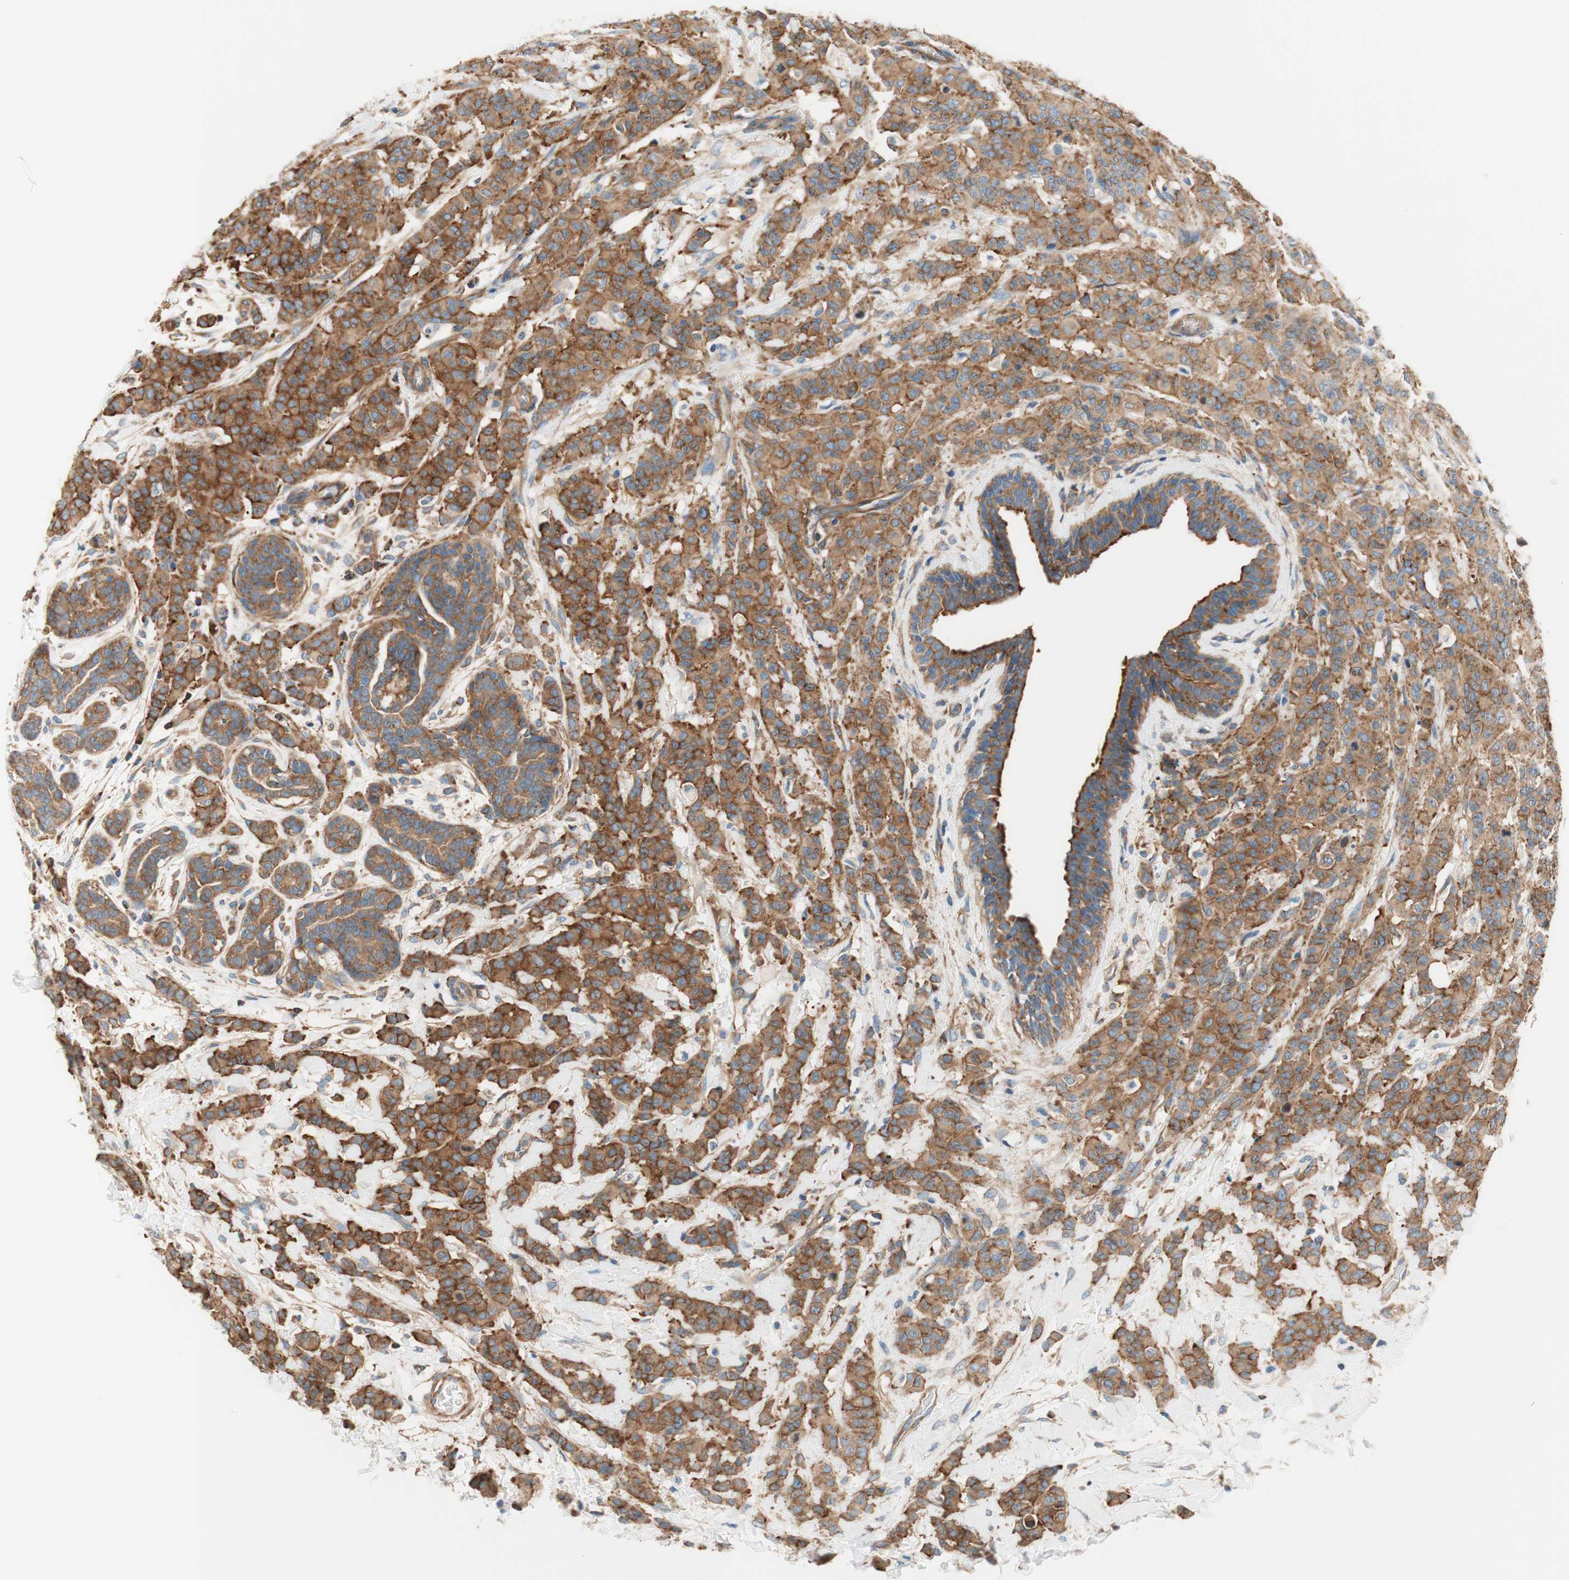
{"staining": {"intensity": "strong", "quantity": ">75%", "location": "cytoplasmic/membranous"}, "tissue": "breast cancer", "cell_type": "Tumor cells", "image_type": "cancer", "snomed": [{"axis": "morphology", "description": "Normal tissue, NOS"}, {"axis": "morphology", "description": "Duct carcinoma"}, {"axis": "topography", "description": "Breast"}], "caption": "This micrograph shows IHC staining of human invasive ductal carcinoma (breast), with high strong cytoplasmic/membranous expression in approximately >75% of tumor cells.", "gene": "VPS26A", "patient": {"sex": "female", "age": 40}}